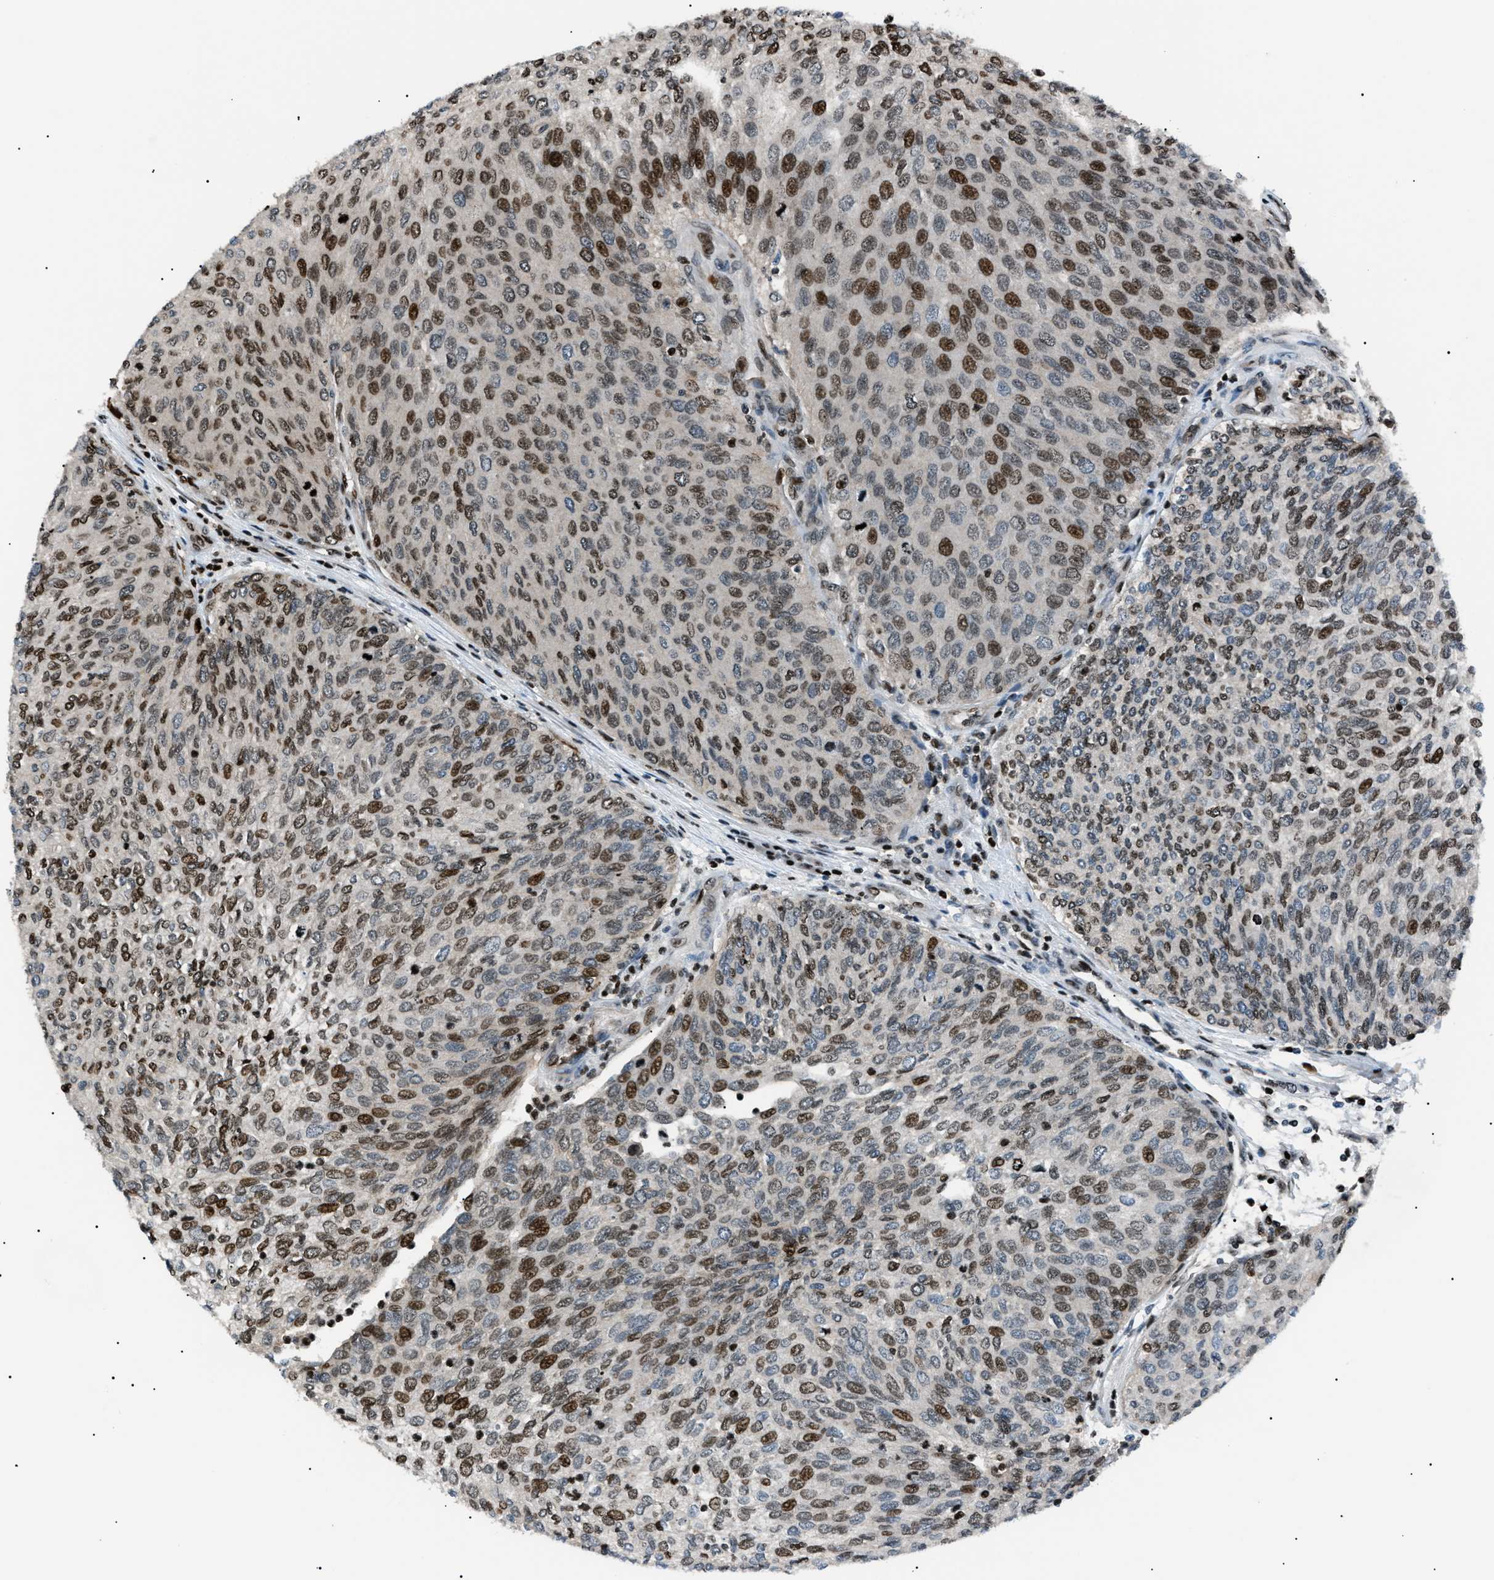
{"staining": {"intensity": "moderate", "quantity": ">75%", "location": "nuclear"}, "tissue": "urothelial cancer", "cell_type": "Tumor cells", "image_type": "cancer", "snomed": [{"axis": "morphology", "description": "Urothelial carcinoma, Low grade"}, {"axis": "topography", "description": "Urinary bladder"}], "caption": "Tumor cells display medium levels of moderate nuclear expression in about >75% of cells in urothelial cancer. The protein of interest is shown in brown color, while the nuclei are stained blue.", "gene": "PRKX", "patient": {"sex": "female", "age": 79}}